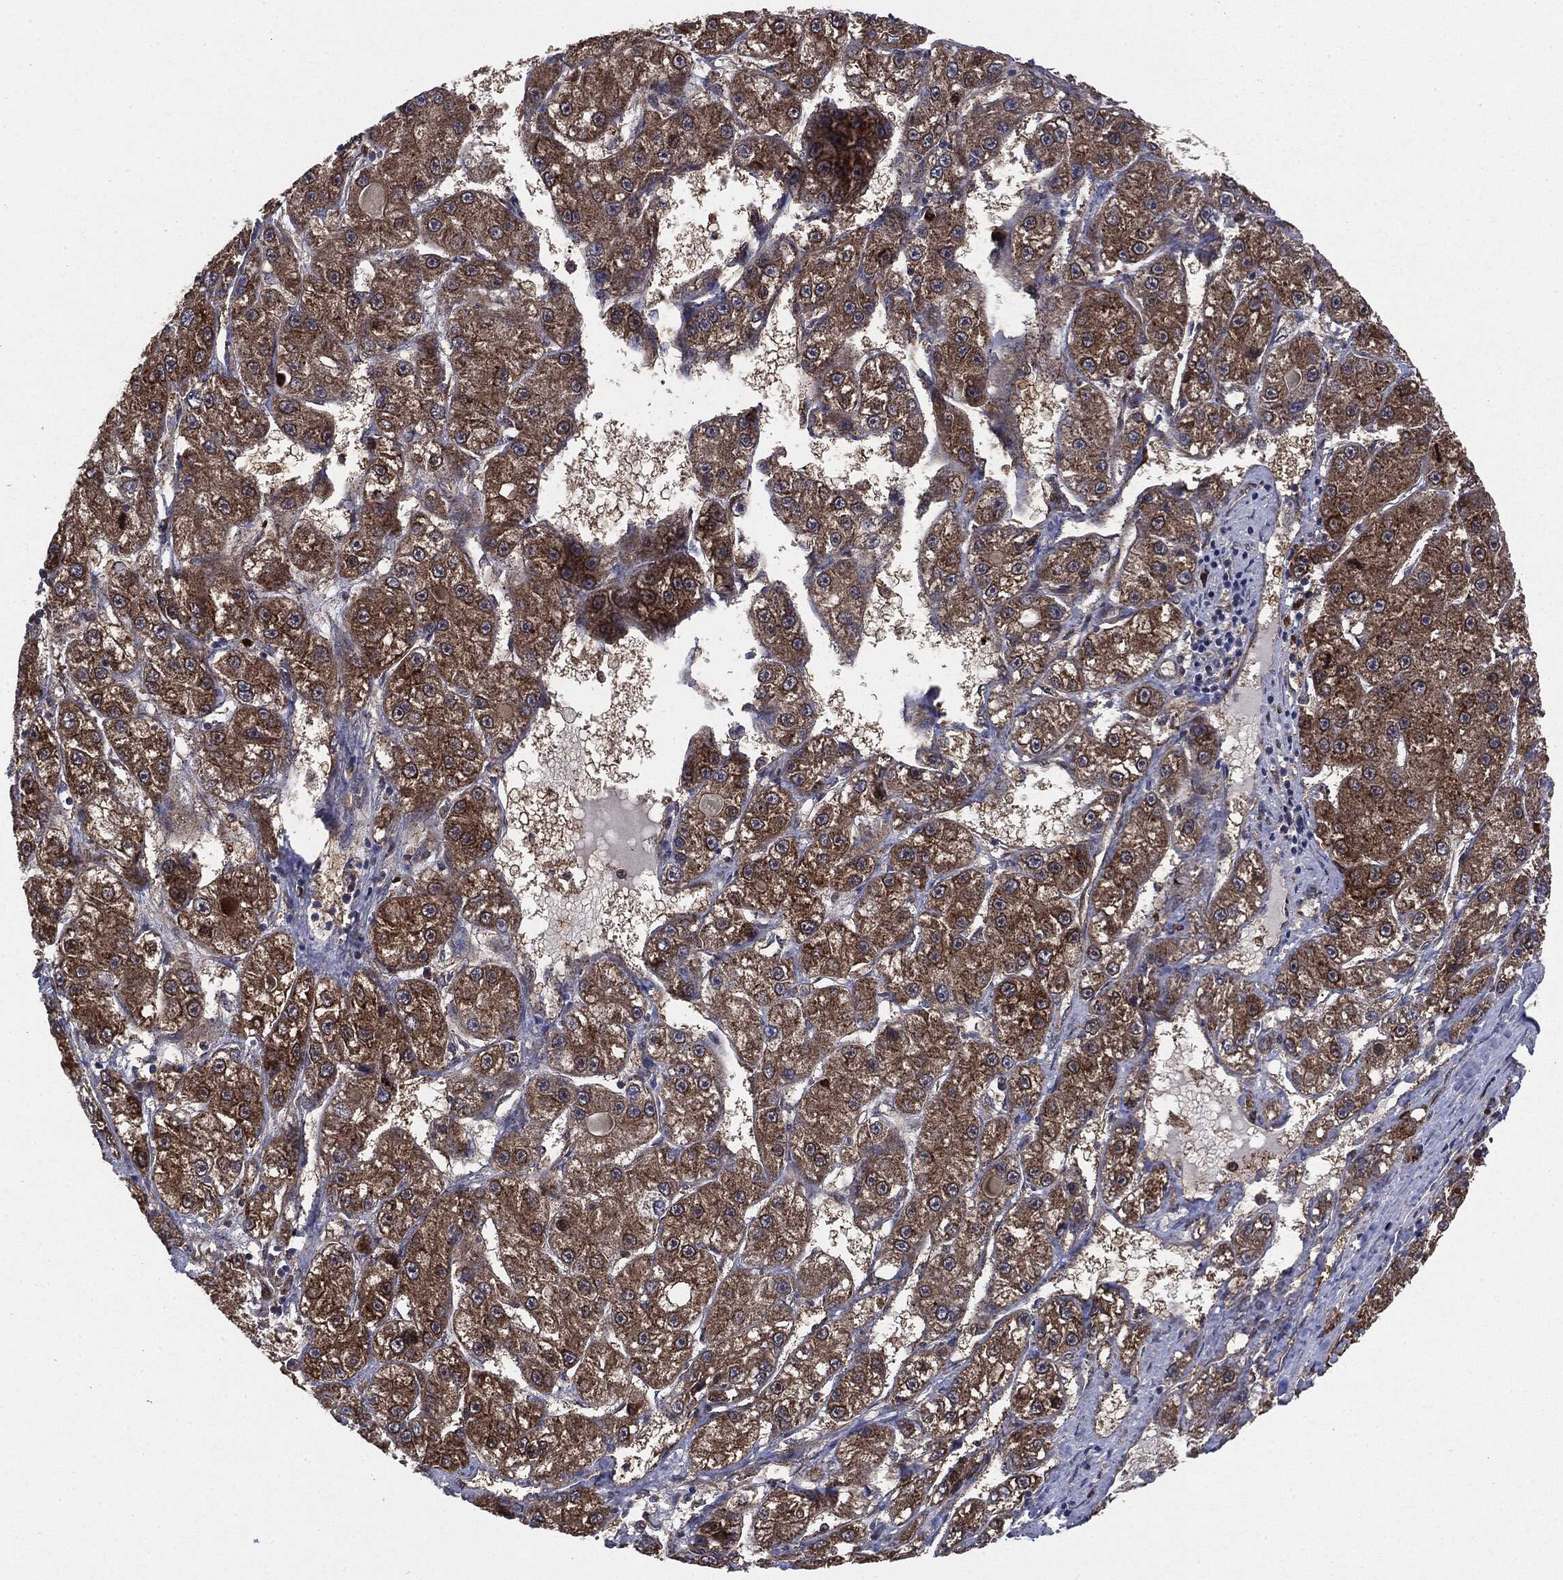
{"staining": {"intensity": "moderate", "quantity": ">75%", "location": "cytoplasmic/membranous"}, "tissue": "liver cancer", "cell_type": "Tumor cells", "image_type": "cancer", "snomed": [{"axis": "morphology", "description": "Carcinoma, Hepatocellular, NOS"}, {"axis": "topography", "description": "Liver"}], "caption": "Moderate cytoplasmic/membranous protein staining is appreciated in about >75% of tumor cells in liver cancer (hepatocellular carcinoma).", "gene": "NME1", "patient": {"sex": "female", "age": 65}}